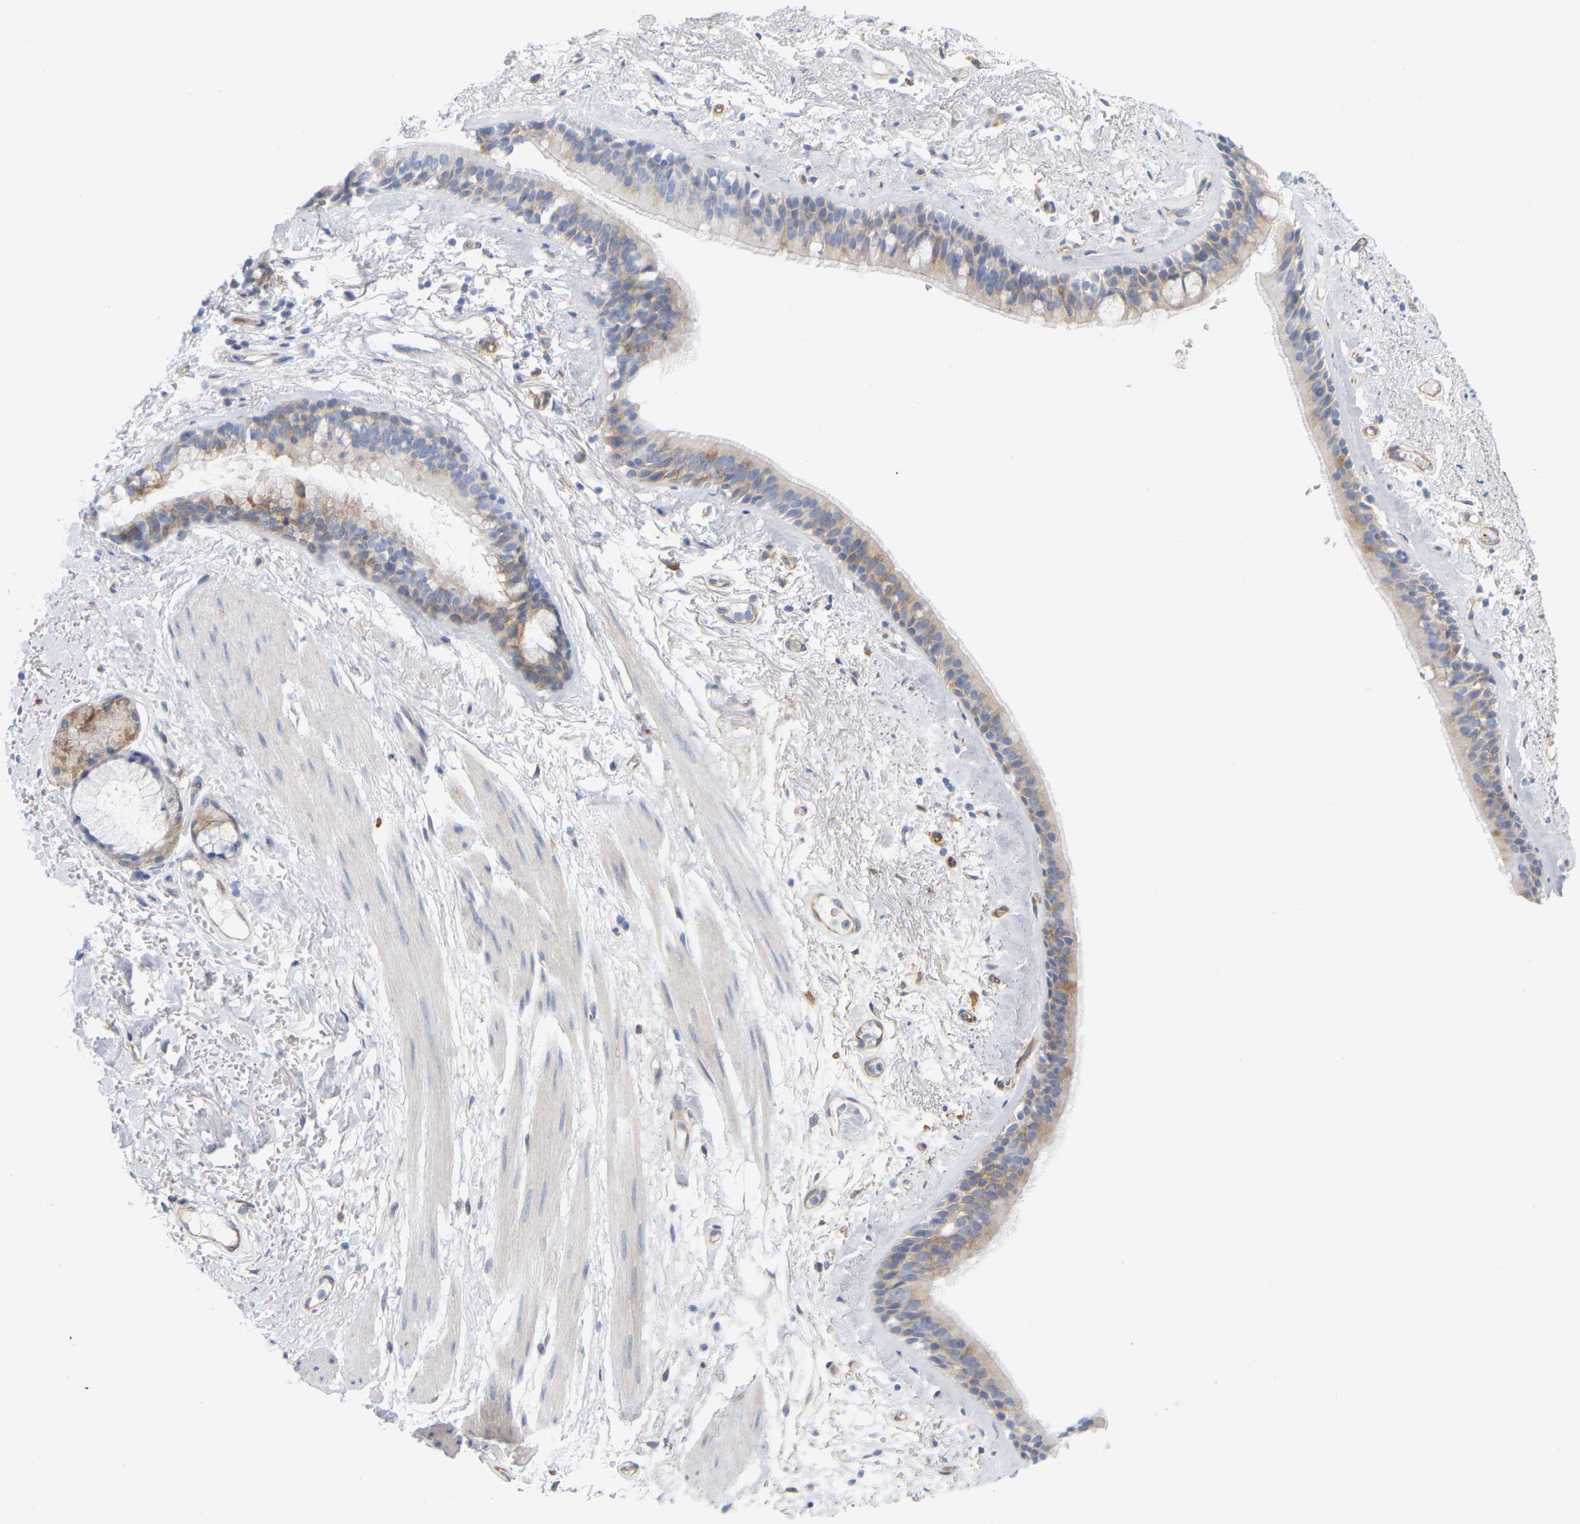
{"staining": {"intensity": "weak", "quantity": "<25%", "location": "cytoplasmic/membranous"}, "tissue": "bronchus", "cell_type": "Respiratory epithelial cells", "image_type": "normal", "snomed": [{"axis": "morphology", "description": "Normal tissue, NOS"}, {"axis": "topography", "description": "Cartilage tissue"}], "caption": "High magnification brightfield microscopy of normal bronchus stained with DAB (3,3'-diaminobenzidine) (brown) and counterstained with hematoxylin (blue): respiratory epithelial cells show no significant staining.", "gene": "RAPH1", "patient": {"sex": "female", "age": 63}}